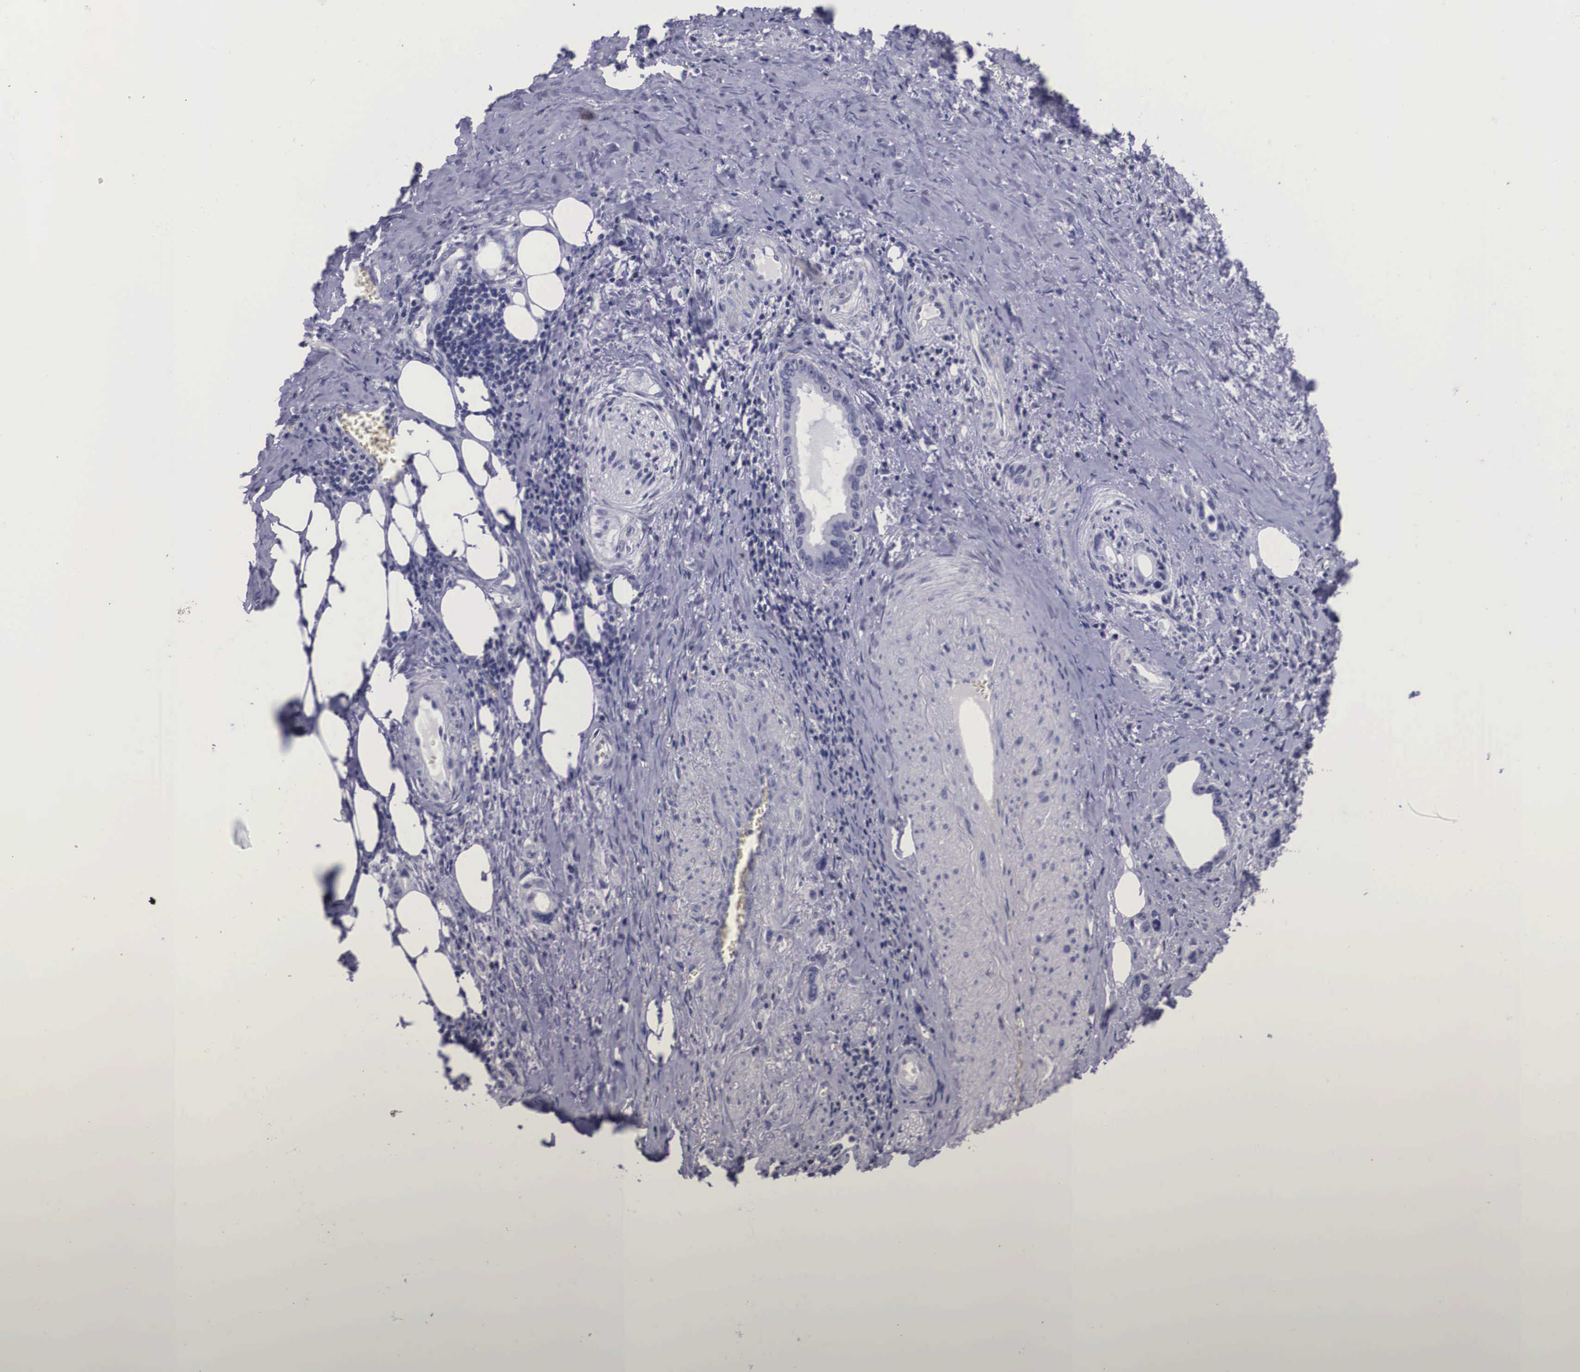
{"staining": {"intensity": "negative", "quantity": "none", "location": "none"}, "tissue": "stomach cancer", "cell_type": "Tumor cells", "image_type": "cancer", "snomed": [{"axis": "morphology", "description": "Adenocarcinoma, NOS"}, {"axis": "topography", "description": "Stomach"}], "caption": "High power microscopy photomicrograph of an immunohistochemistry histopathology image of stomach cancer (adenocarcinoma), revealing no significant expression in tumor cells.", "gene": "C22orf31", "patient": {"sex": "male", "age": 78}}